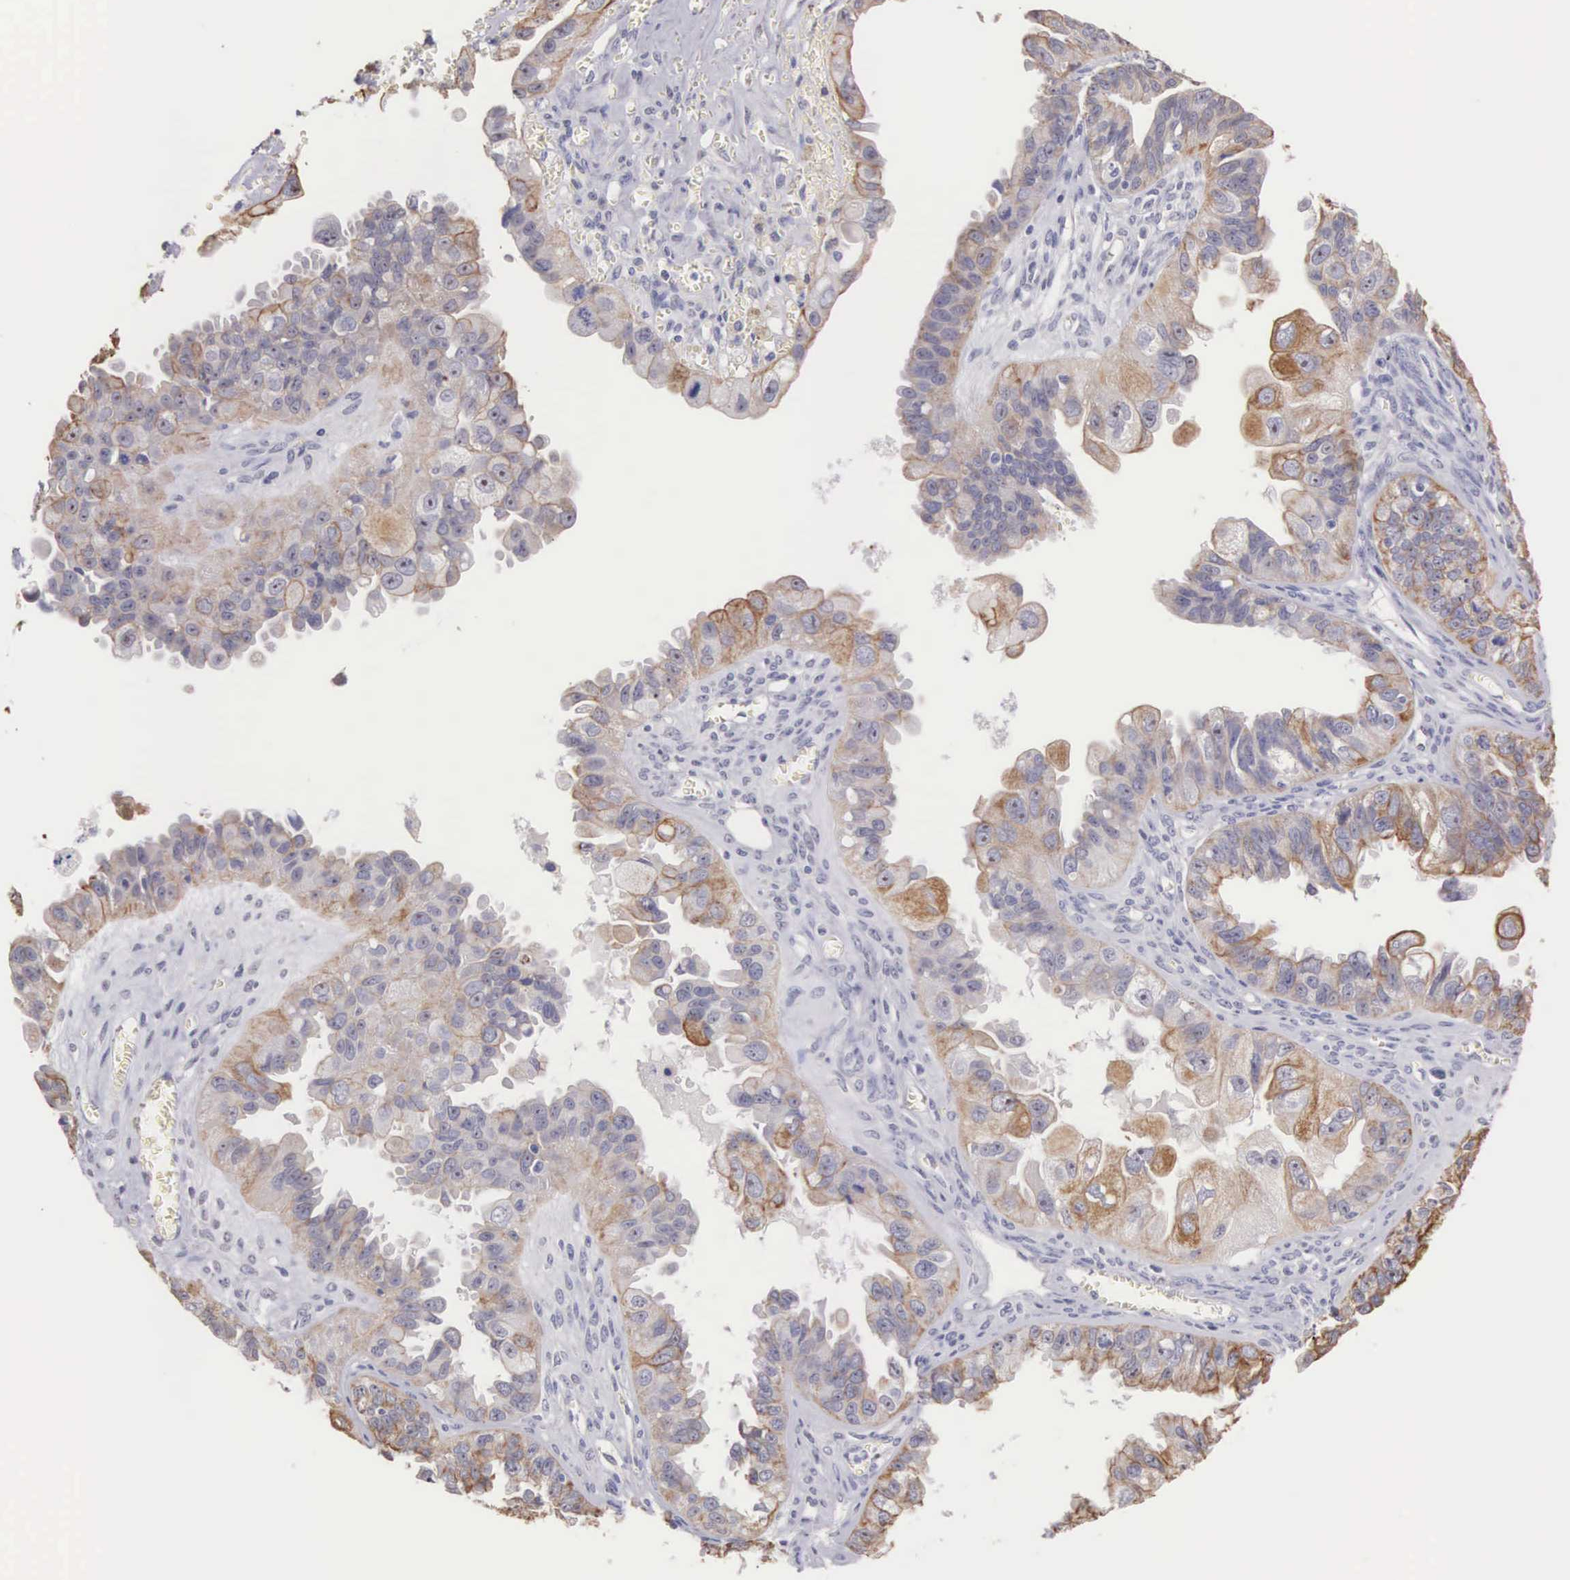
{"staining": {"intensity": "weak", "quantity": "25%-75%", "location": "cytoplasmic/membranous"}, "tissue": "ovarian cancer", "cell_type": "Tumor cells", "image_type": "cancer", "snomed": [{"axis": "morphology", "description": "Carcinoma, endometroid"}, {"axis": "topography", "description": "Ovary"}], "caption": "Ovarian cancer (endometroid carcinoma) was stained to show a protein in brown. There is low levels of weak cytoplasmic/membranous expression in about 25%-75% of tumor cells.", "gene": "PIR", "patient": {"sex": "female", "age": 85}}